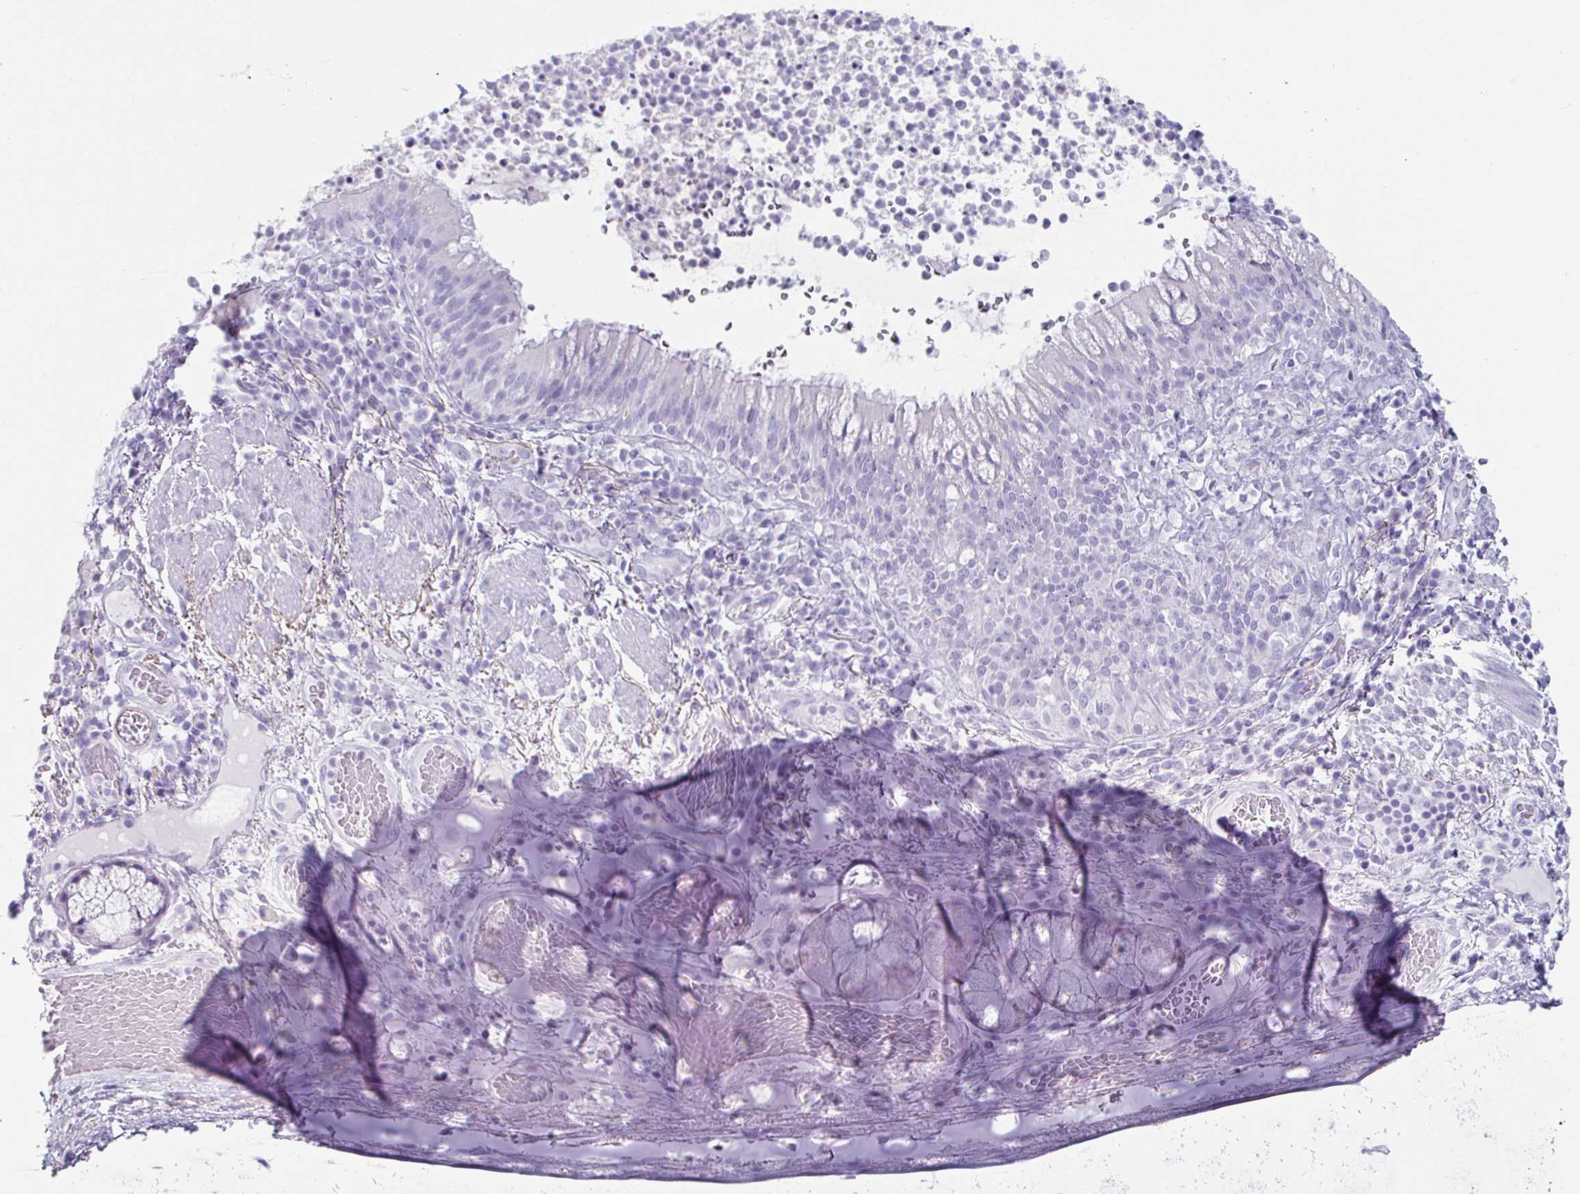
{"staining": {"intensity": "negative", "quantity": "none", "location": "none"}, "tissue": "bronchus", "cell_type": "Respiratory epithelial cells", "image_type": "normal", "snomed": [{"axis": "morphology", "description": "Normal tissue, NOS"}, {"axis": "topography", "description": "Lymph node"}, {"axis": "topography", "description": "Bronchus"}], "caption": "IHC of unremarkable human bronchus exhibits no positivity in respiratory epithelial cells.", "gene": "CREG2", "patient": {"sex": "male", "age": 56}}